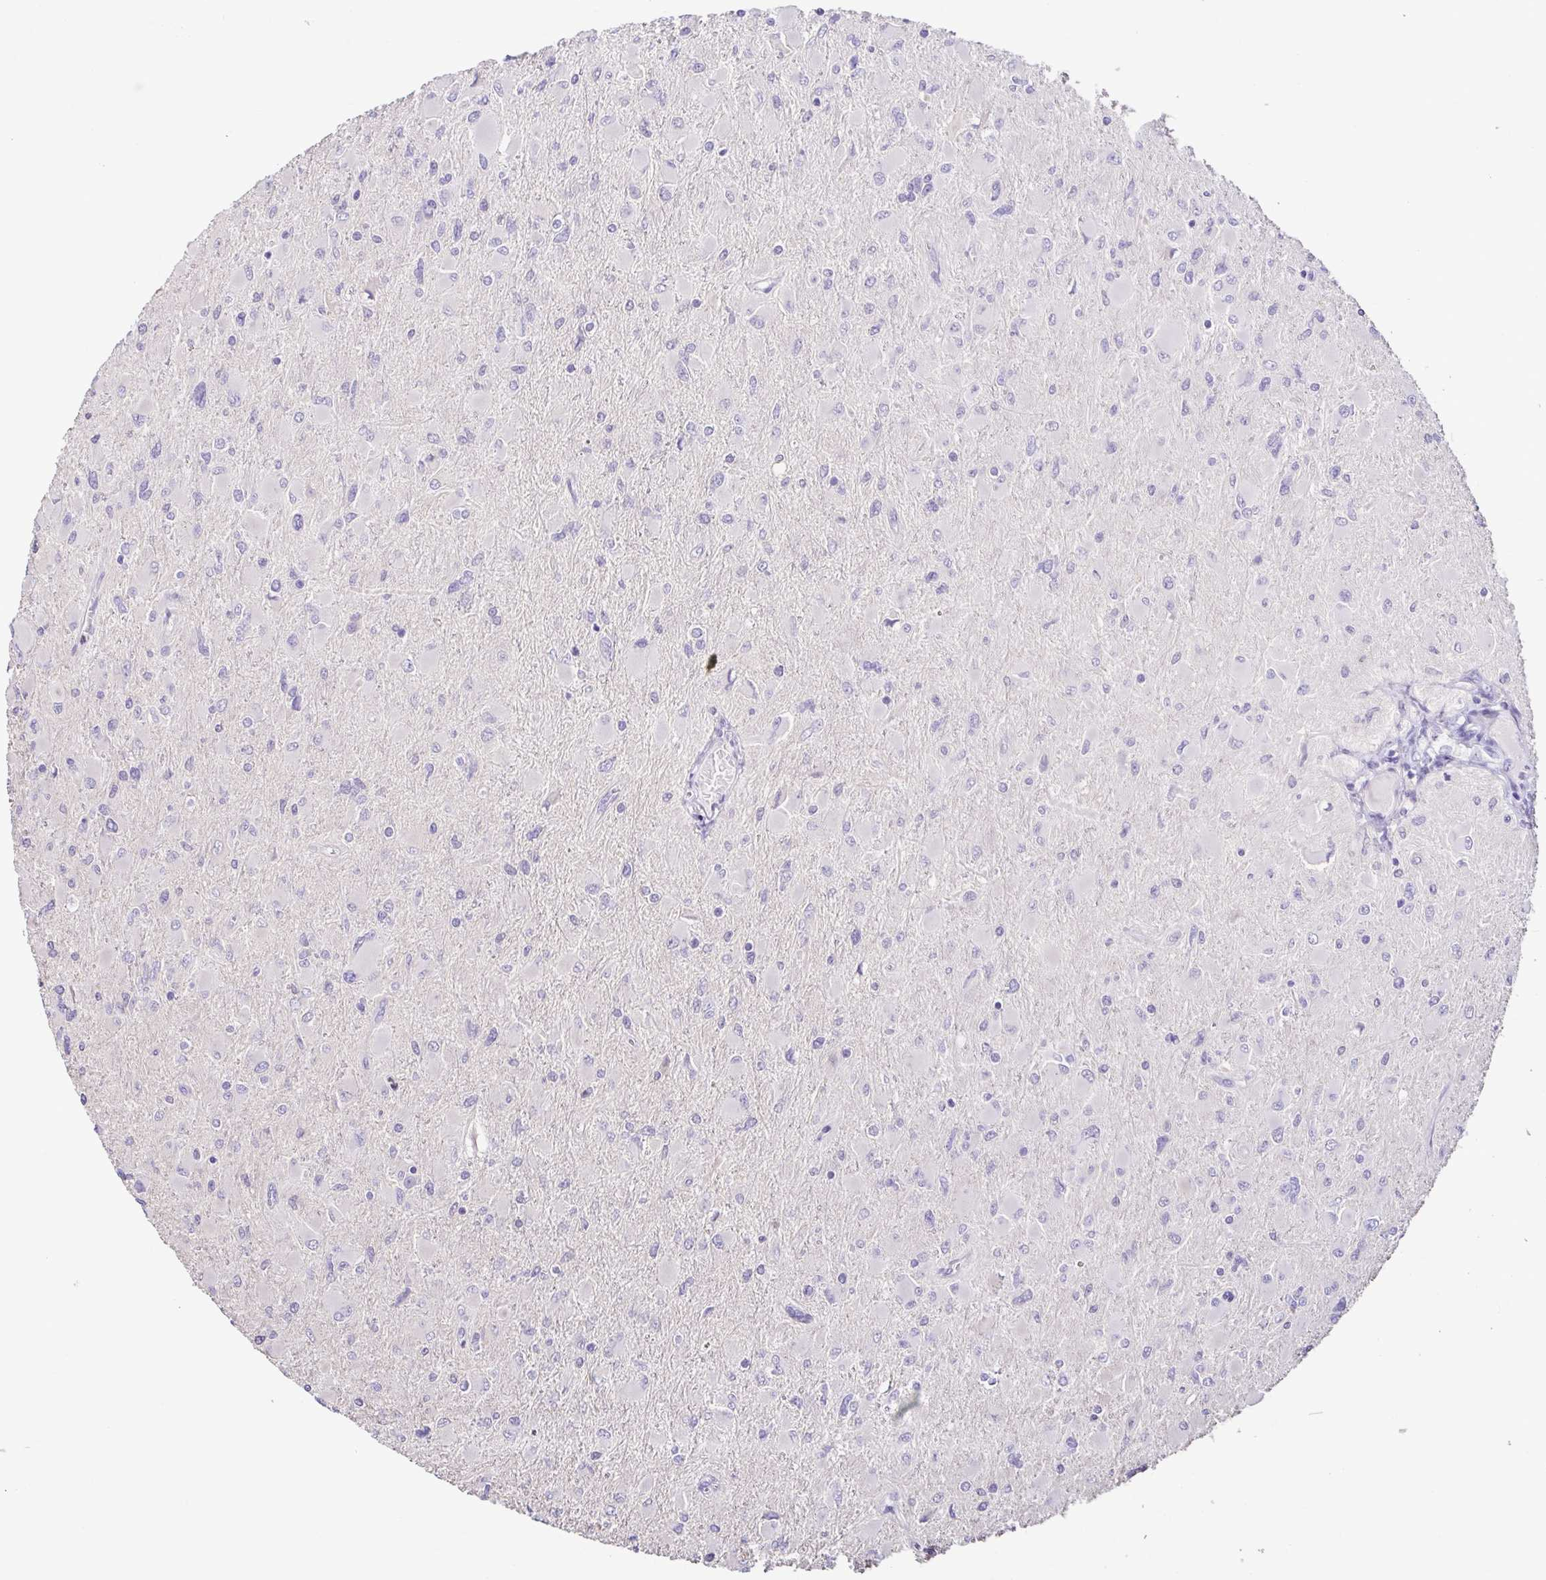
{"staining": {"intensity": "negative", "quantity": "none", "location": "none"}, "tissue": "glioma", "cell_type": "Tumor cells", "image_type": "cancer", "snomed": [{"axis": "morphology", "description": "Glioma, malignant, High grade"}, {"axis": "topography", "description": "Cerebral cortex"}], "caption": "Human malignant glioma (high-grade) stained for a protein using immunohistochemistry demonstrates no expression in tumor cells.", "gene": "TERT", "patient": {"sex": "female", "age": 36}}